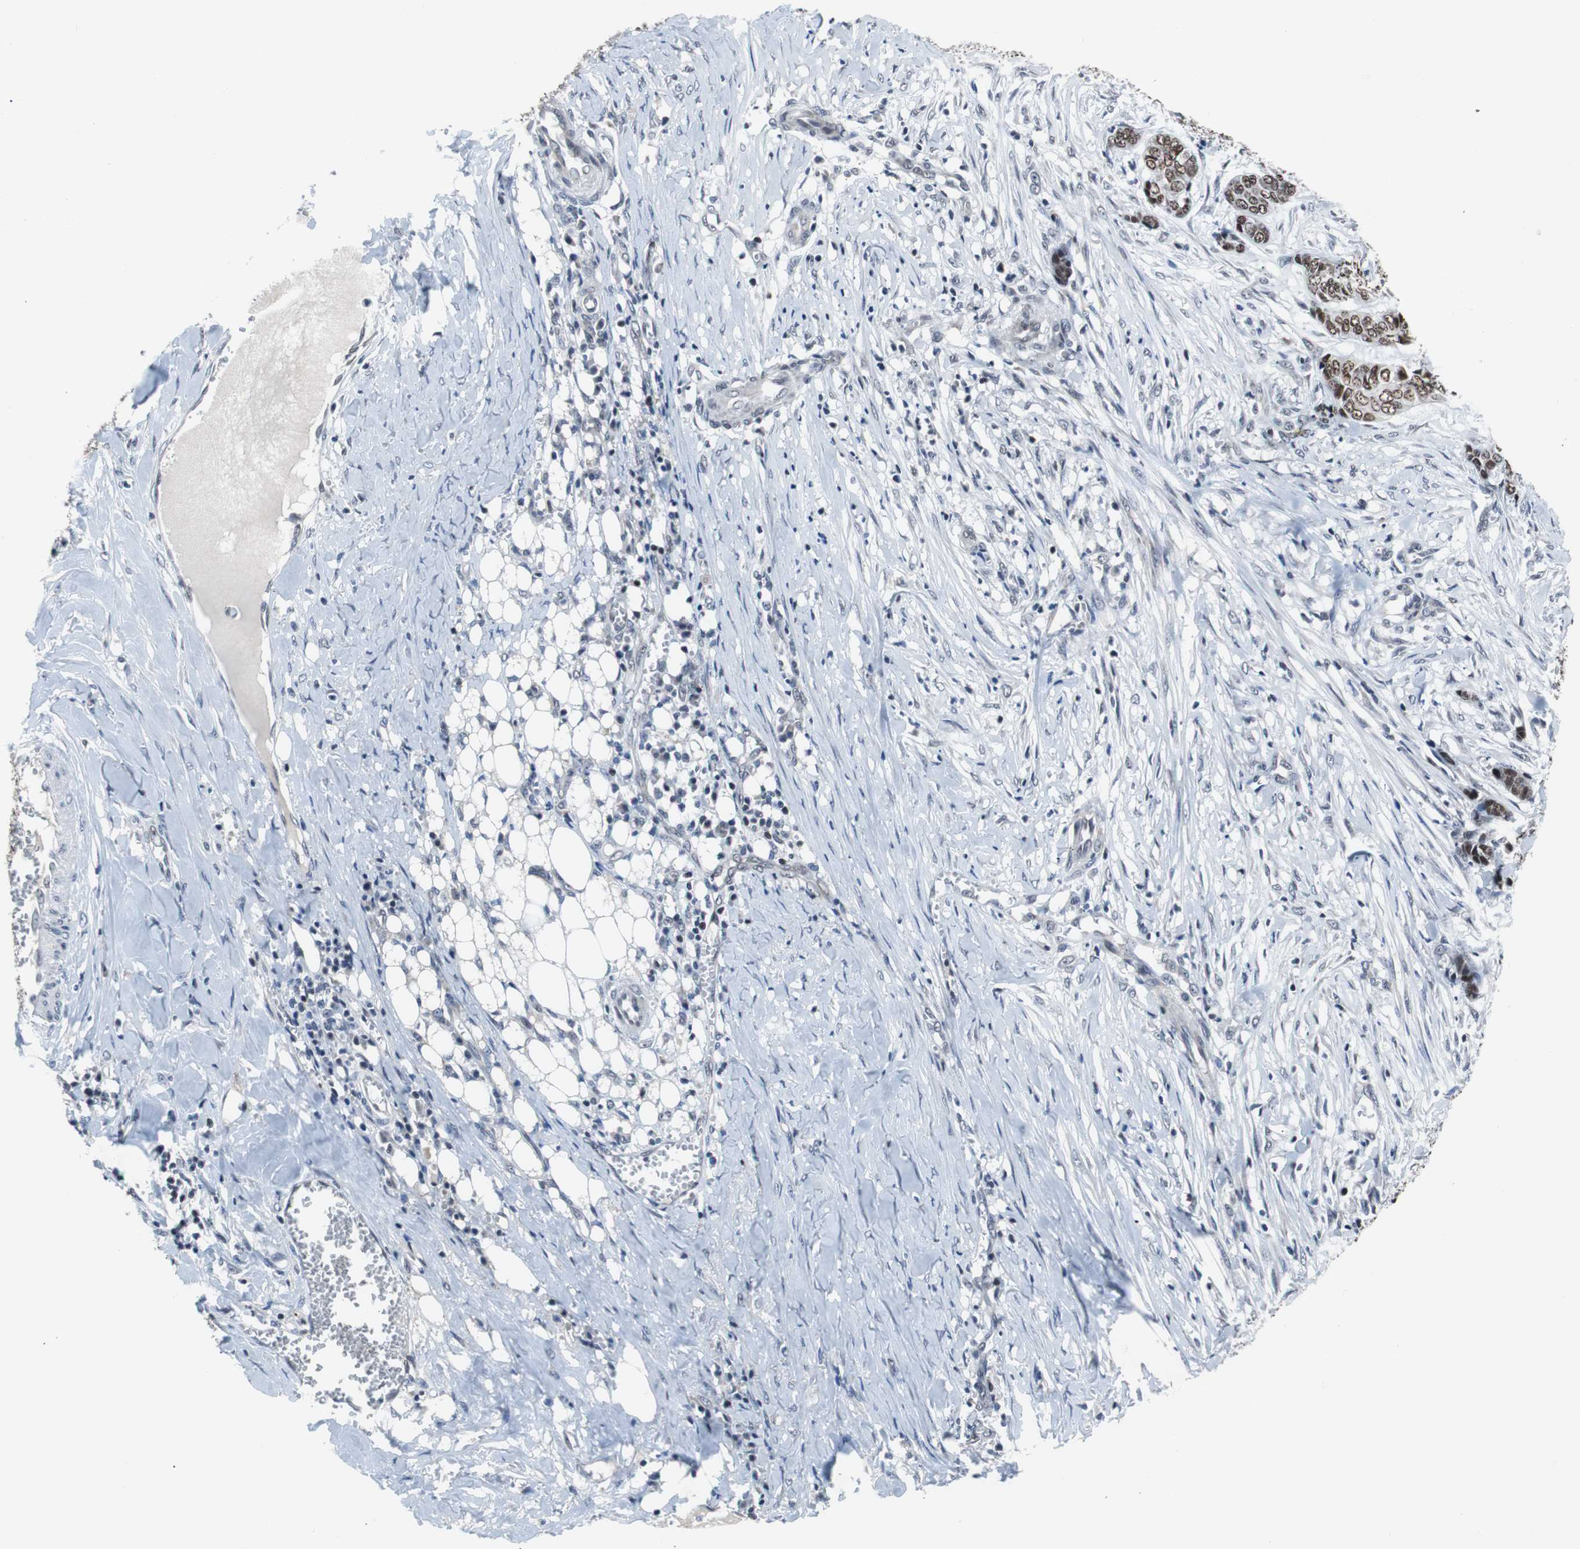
{"staining": {"intensity": "moderate", "quantity": ">75%", "location": "nuclear"}, "tissue": "skin cancer", "cell_type": "Tumor cells", "image_type": "cancer", "snomed": [{"axis": "morphology", "description": "Basal cell carcinoma"}, {"axis": "topography", "description": "Skin"}], "caption": "Human skin cancer (basal cell carcinoma) stained with a brown dye exhibits moderate nuclear positive expression in approximately >75% of tumor cells.", "gene": "TP63", "patient": {"sex": "female", "age": 64}}